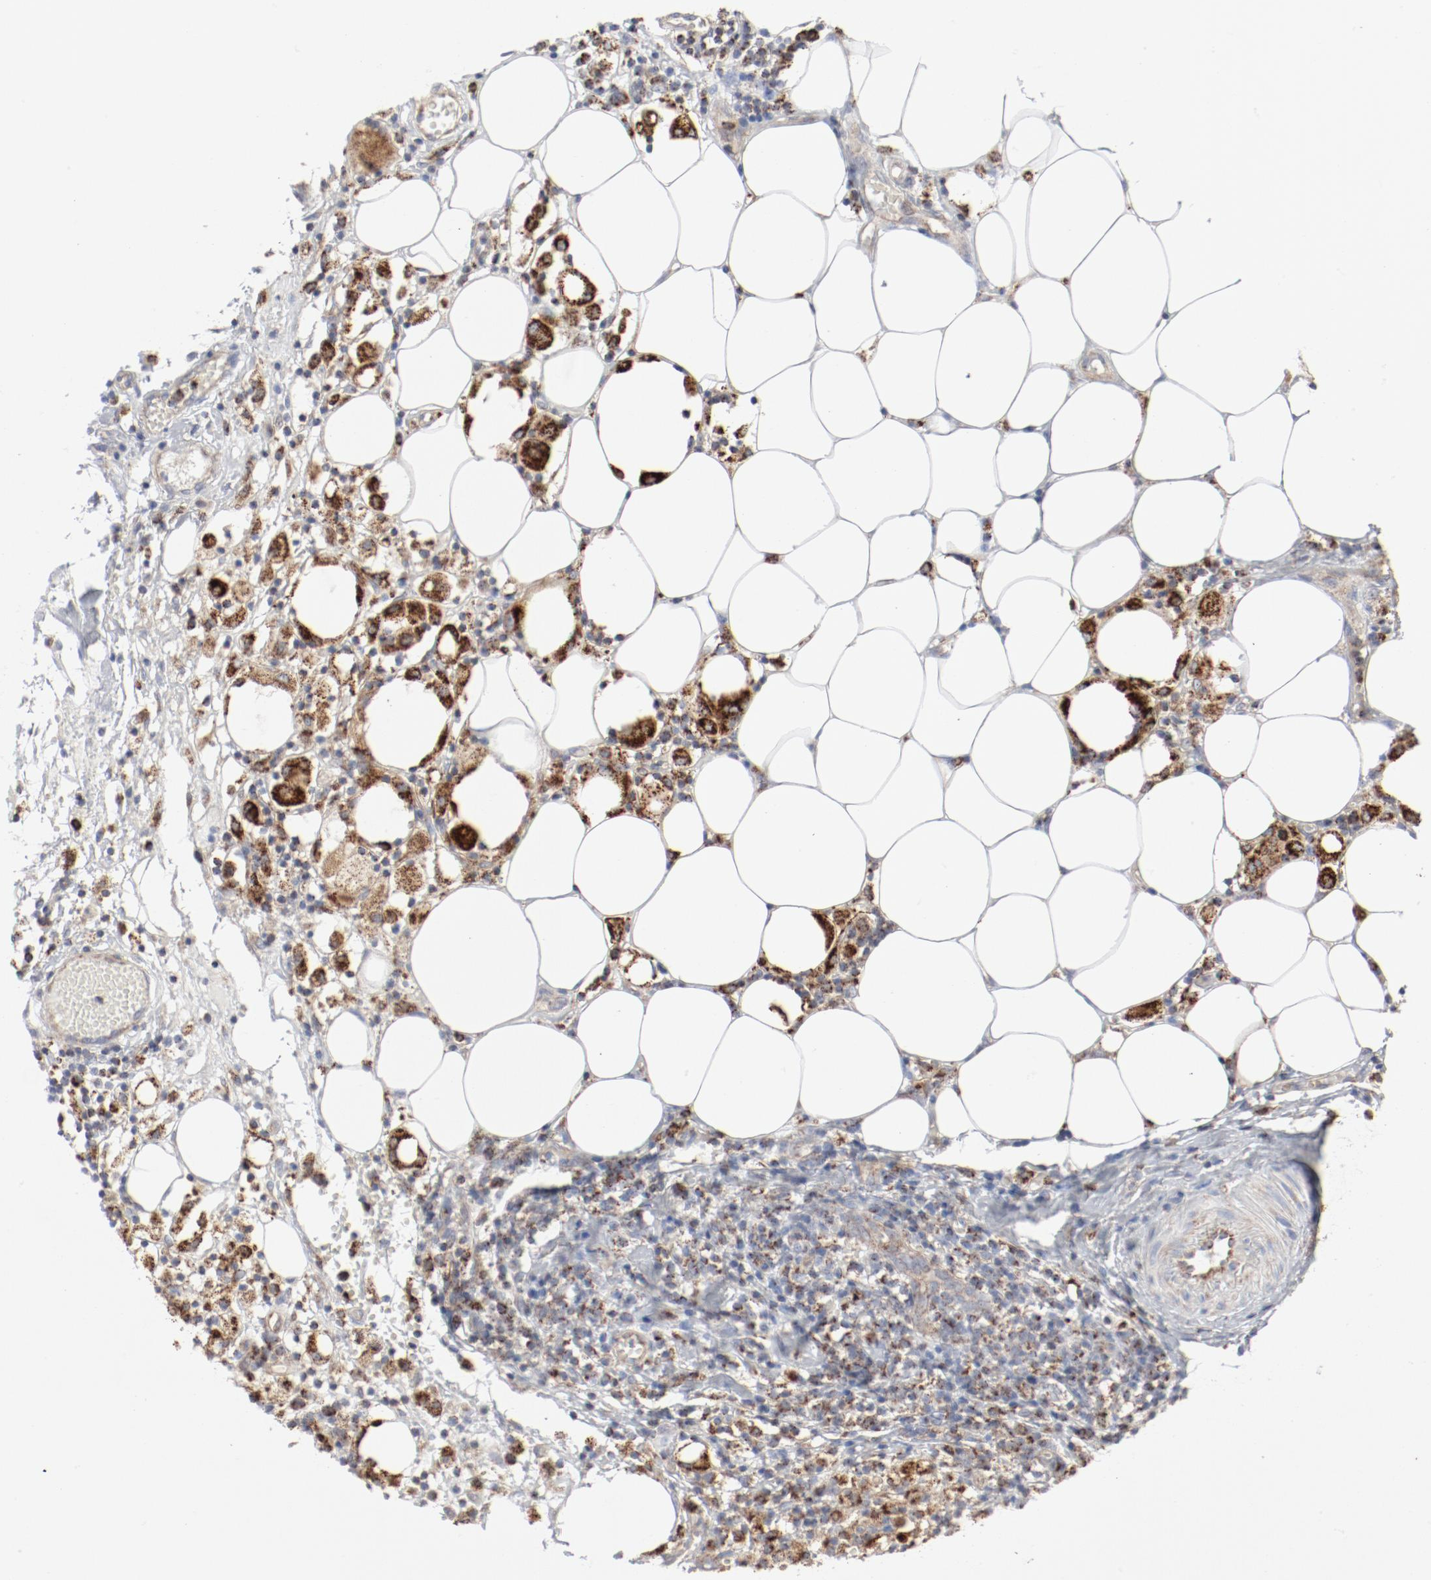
{"staining": {"intensity": "moderate", "quantity": "25%-75%", "location": "cytoplasmic/membranous"}, "tissue": "thyroid cancer", "cell_type": "Tumor cells", "image_type": "cancer", "snomed": [{"axis": "morphology", "description": "Carcinoma, NOS"}, {"axis": "topography", "description": "Thyroid gland"}], "caption": "Immunohistochemistry (IHC) of thyroid carcinoma demonstrates medium levels of moderate cytoplasmic/membranous positivity in approximately 25%-75% of tumor cells. The protein of interest is stained brown, and the nuclei are stained in blue (DAB (3,3'-diaminobenzidine) IHC with brightfield microscopy, high magnification).", "gene": "SETD3", "patient": {"sex": "female", "age": 77}}